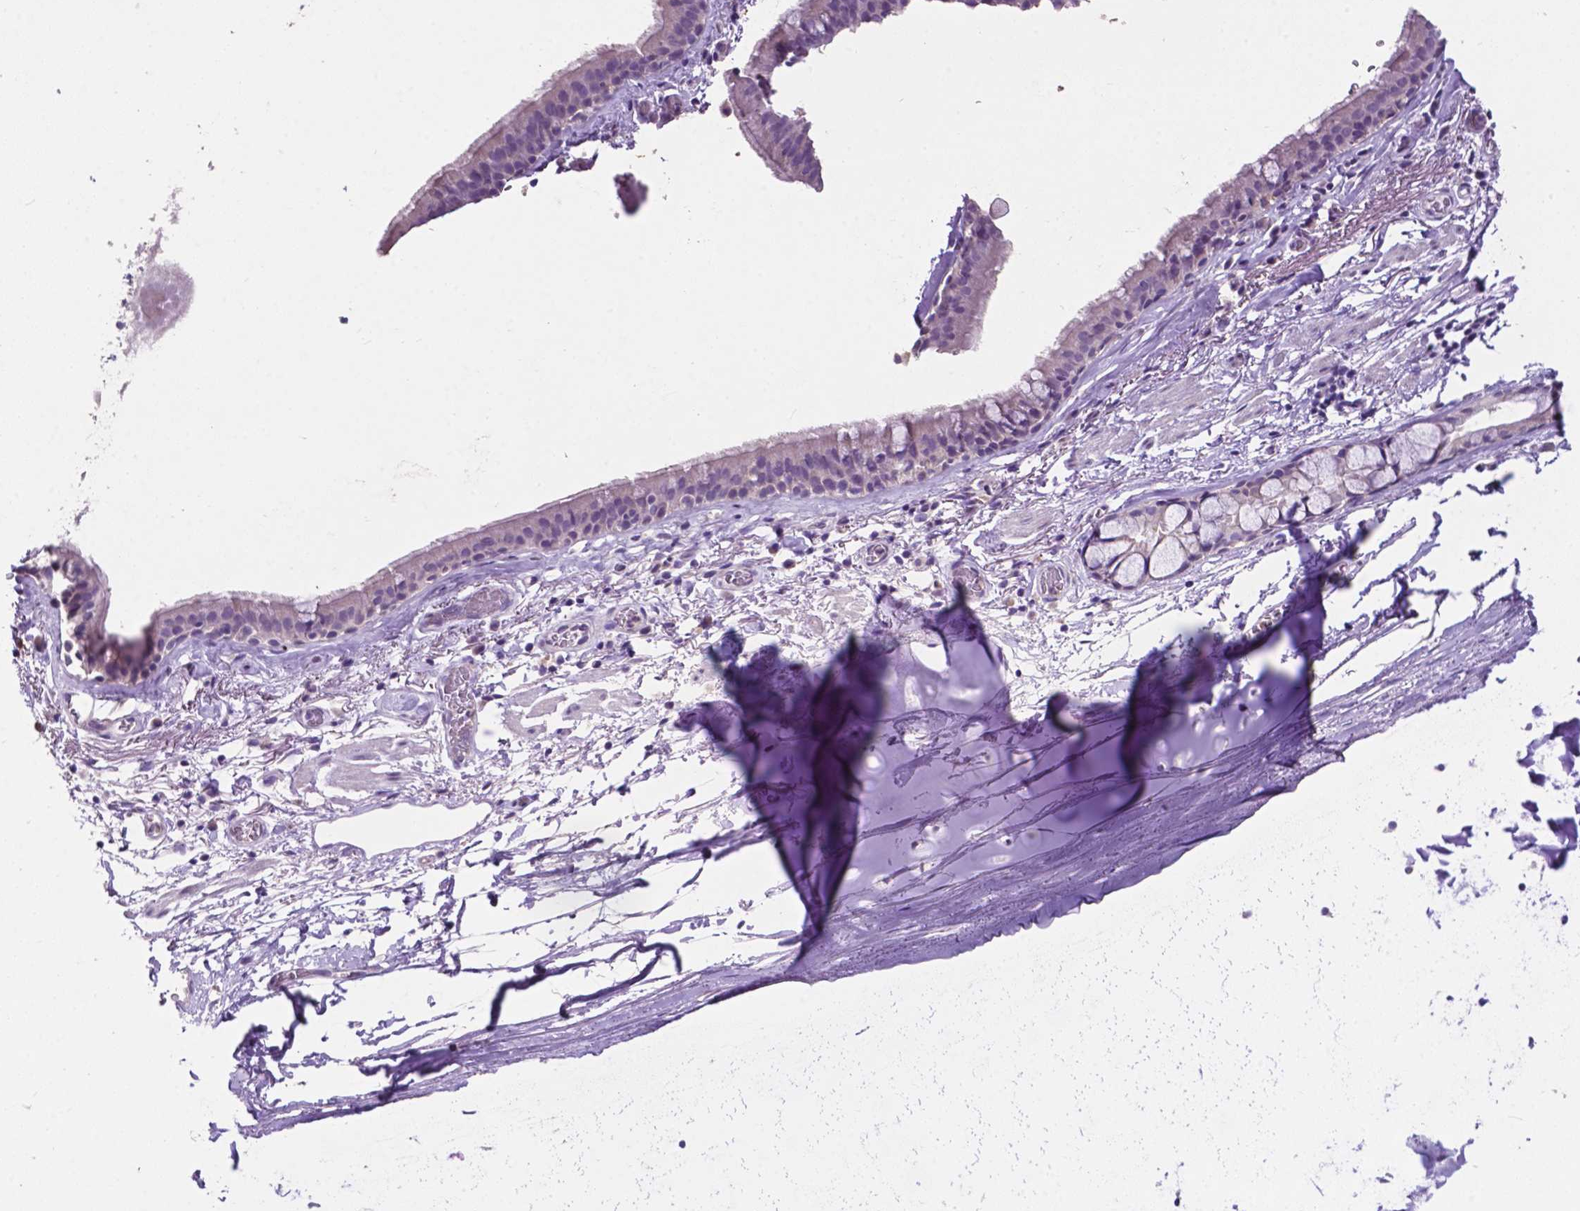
{"staining": {"intensity": "negative", "quantity": "none", "location": "none"}, "tissue": "bronchus", "cell_type": "Respiratory epithelial cells", "image_type": "normal", "snomed": [{"axis": "morphology", "description": "Normal tissue, NOS"}, {"axis": "topography", "description": "Cartilage tissue"}, {"axis": "topography", "description": "Bronchus"}], "caption": "This is an IHC histopathology image of normal human bronchus. There is no staining in respiratory epithelial cells.", "gene": "PLSCR1", "patient": {"sex": "male", "age": 58}}